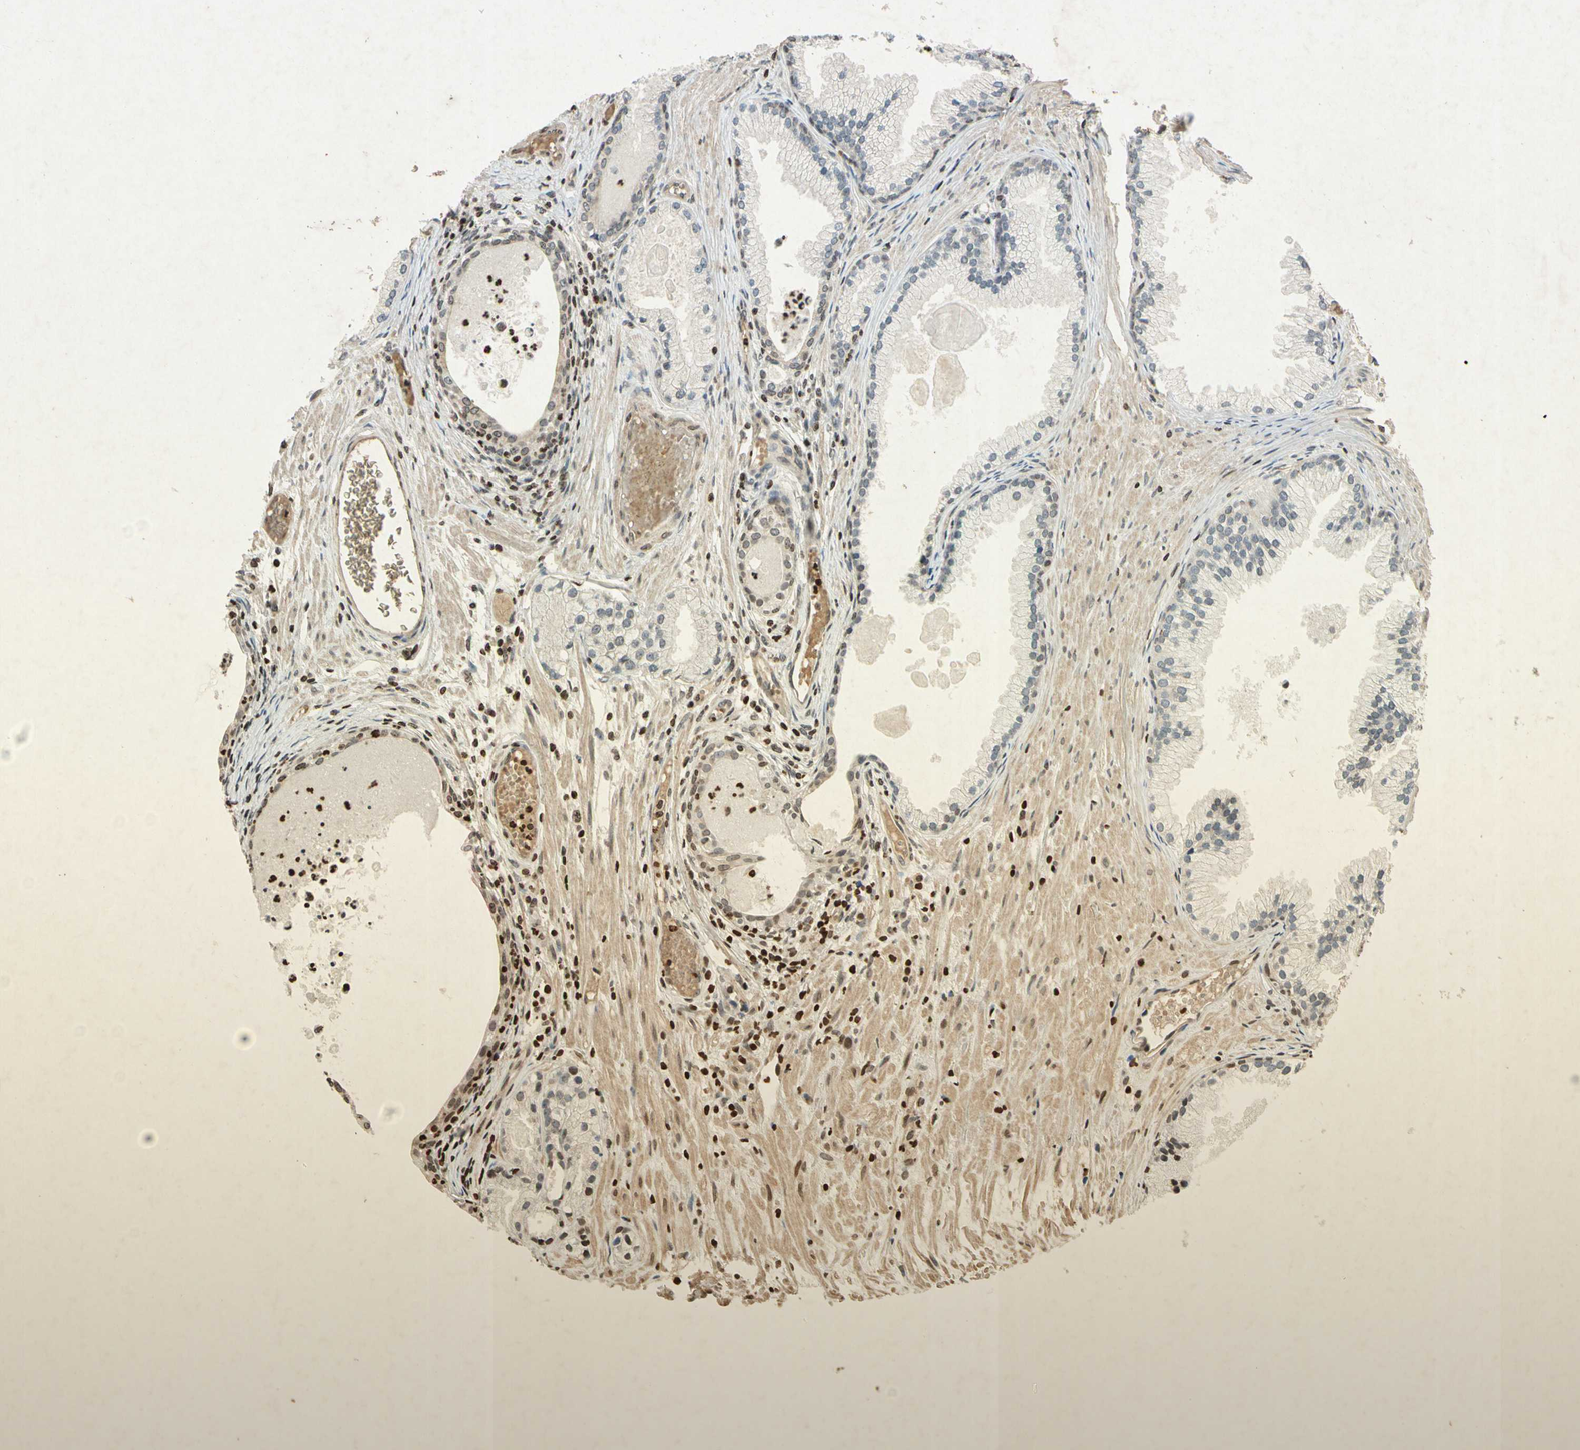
{"staining": {"intensity": "strong", "quantity": "<25%", "location": "nuclear"}, "tissue": "prostate cancer", "cell_type": "Tumor cells", "image_type": "cancer", "snomed": [{"axis": "morphology", "description": "Adenocarcinoma, Low grade"}, {"axis": "topography", "description": "Prostate"}], "caption": "Immunohistochemistry (IHC) of human prostate adenocarcinoma (low-grade) reveals medium levels of strong nuclear positivity in approximately <25% of tumor cells.", "gene": "HOXB3", "patient": {"sex": "male", "age": 72}}